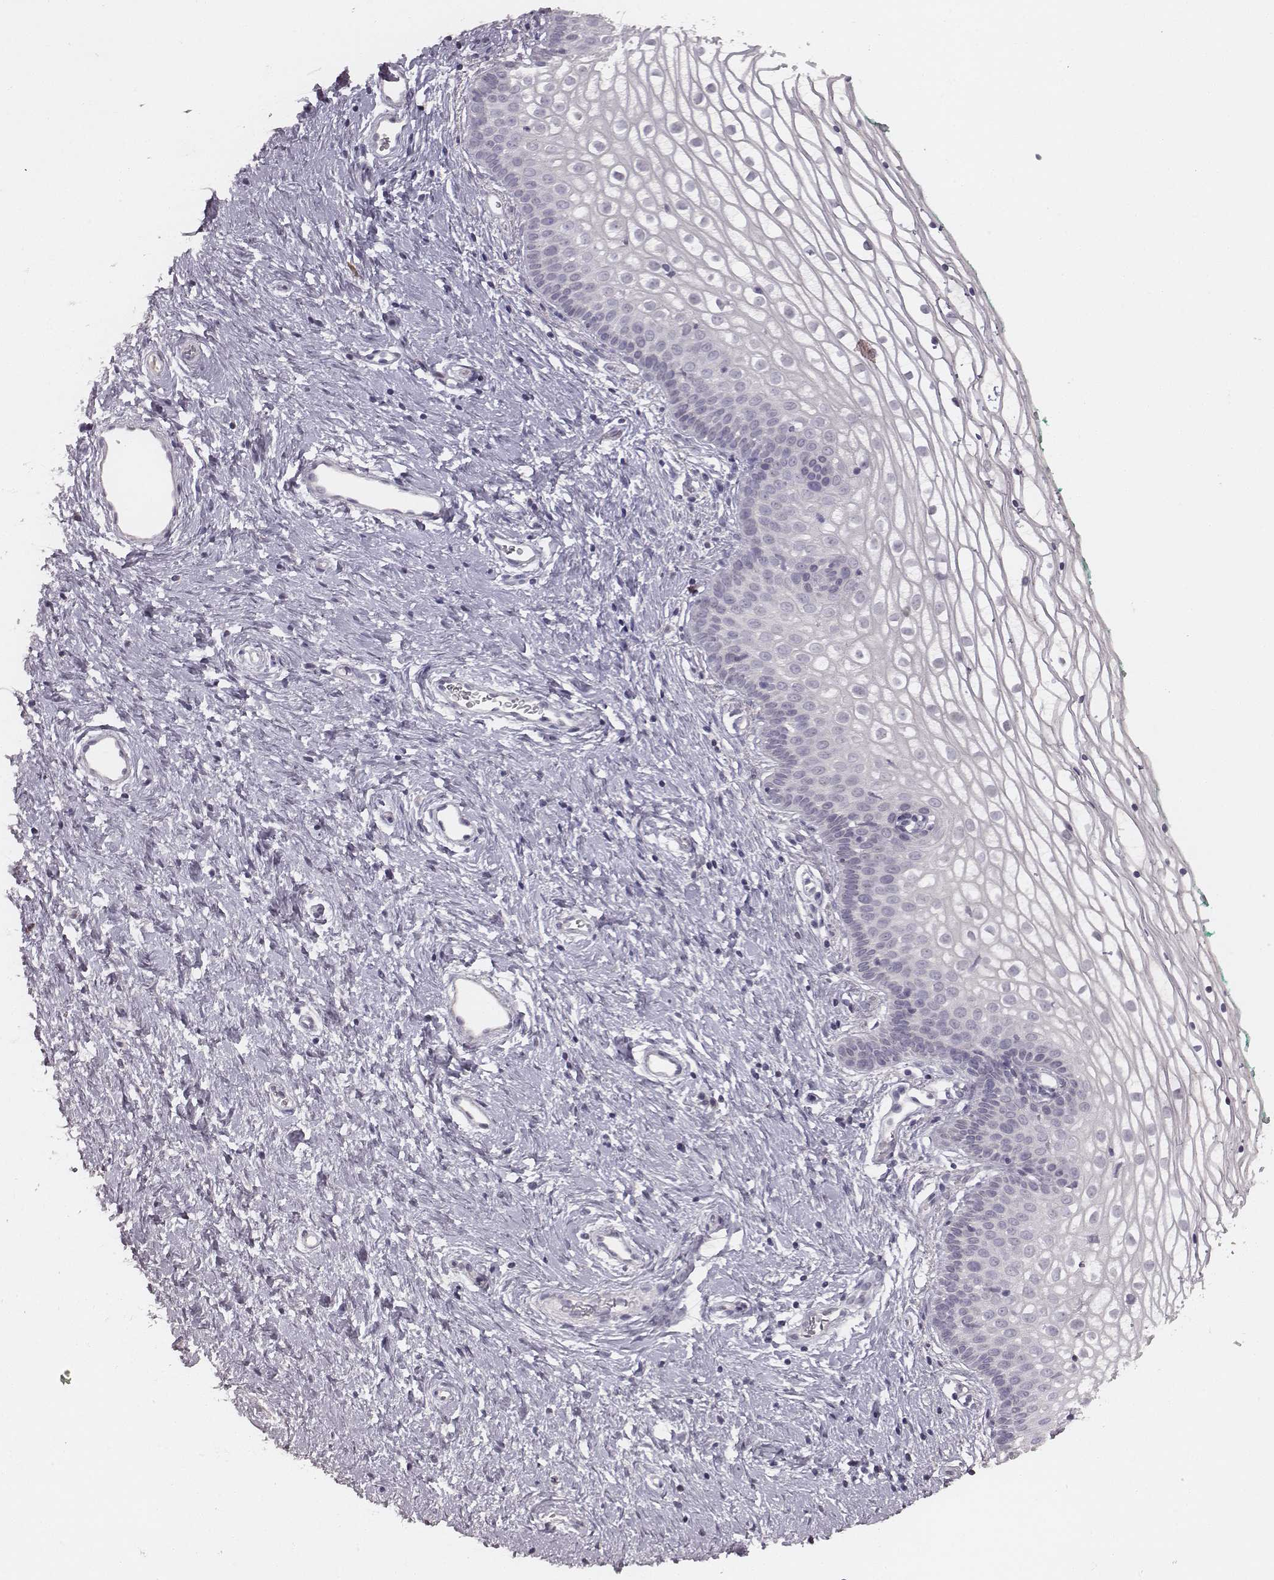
{"staining": {"intensity": "negative", "quantity": "none", "location": "none"}, "tissue": "vagina", "cell_type": "Squamous epithelial cells", "image_type": "normal", "snomed": [{"axis": "morphology", "description": "Normal tissue, NOS"}, {"axis": "topography", "description": "Vagina"}], "caption": "This is a image of immunohistochemistry (IHC) staining of unremarkable vagina, which shows no staining in squamous epithelial cells.", "gene": "LY6K", "patient": {"sex": "female", "age": 36}}